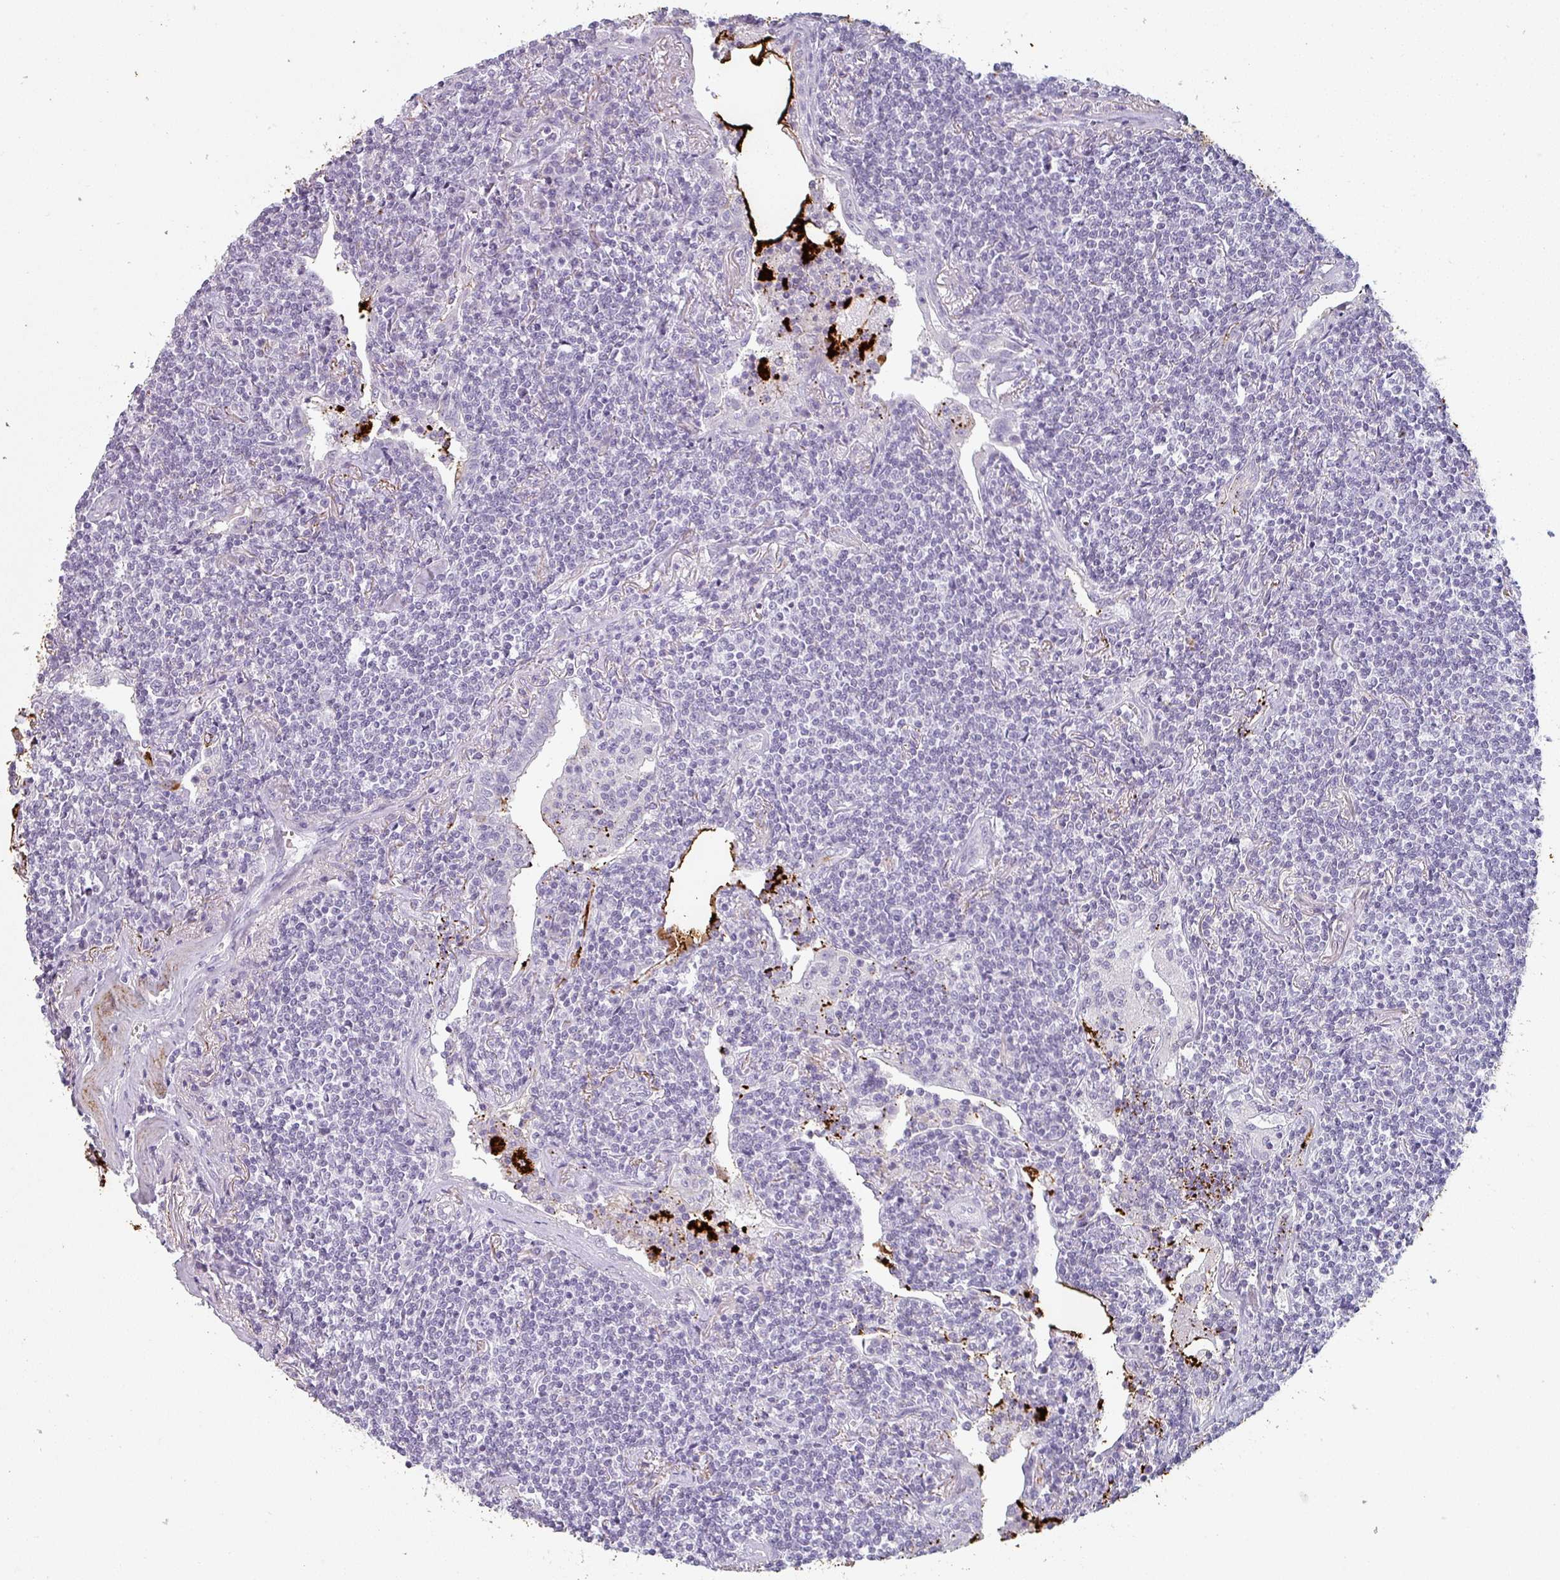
{"staining": {"intensity": "negative", "quantity": "none", "location": "none"}, "tissue": "lymphoma", "cell_type": "Tumor cells", "image_type": "cancer", "snomed": [{"axis": "morphology", "description": "Malignant lymphoma, non-Hodgkin's type, Low grade"}, {"axis": "topography", "description": "Lung"}], "caption": "Photomicrograph shows no significant protein expression in tumor cells of malignant lymphoma, non-Hodgkin's type (low-grade). The staining is performed using DAB (3,3'-diaminobenzidine) brown chromogen with nuclei counter-stained in using hematoxylin.", "gene": "SFTPA1", "patient": {"sex": "female", "age": 71}}